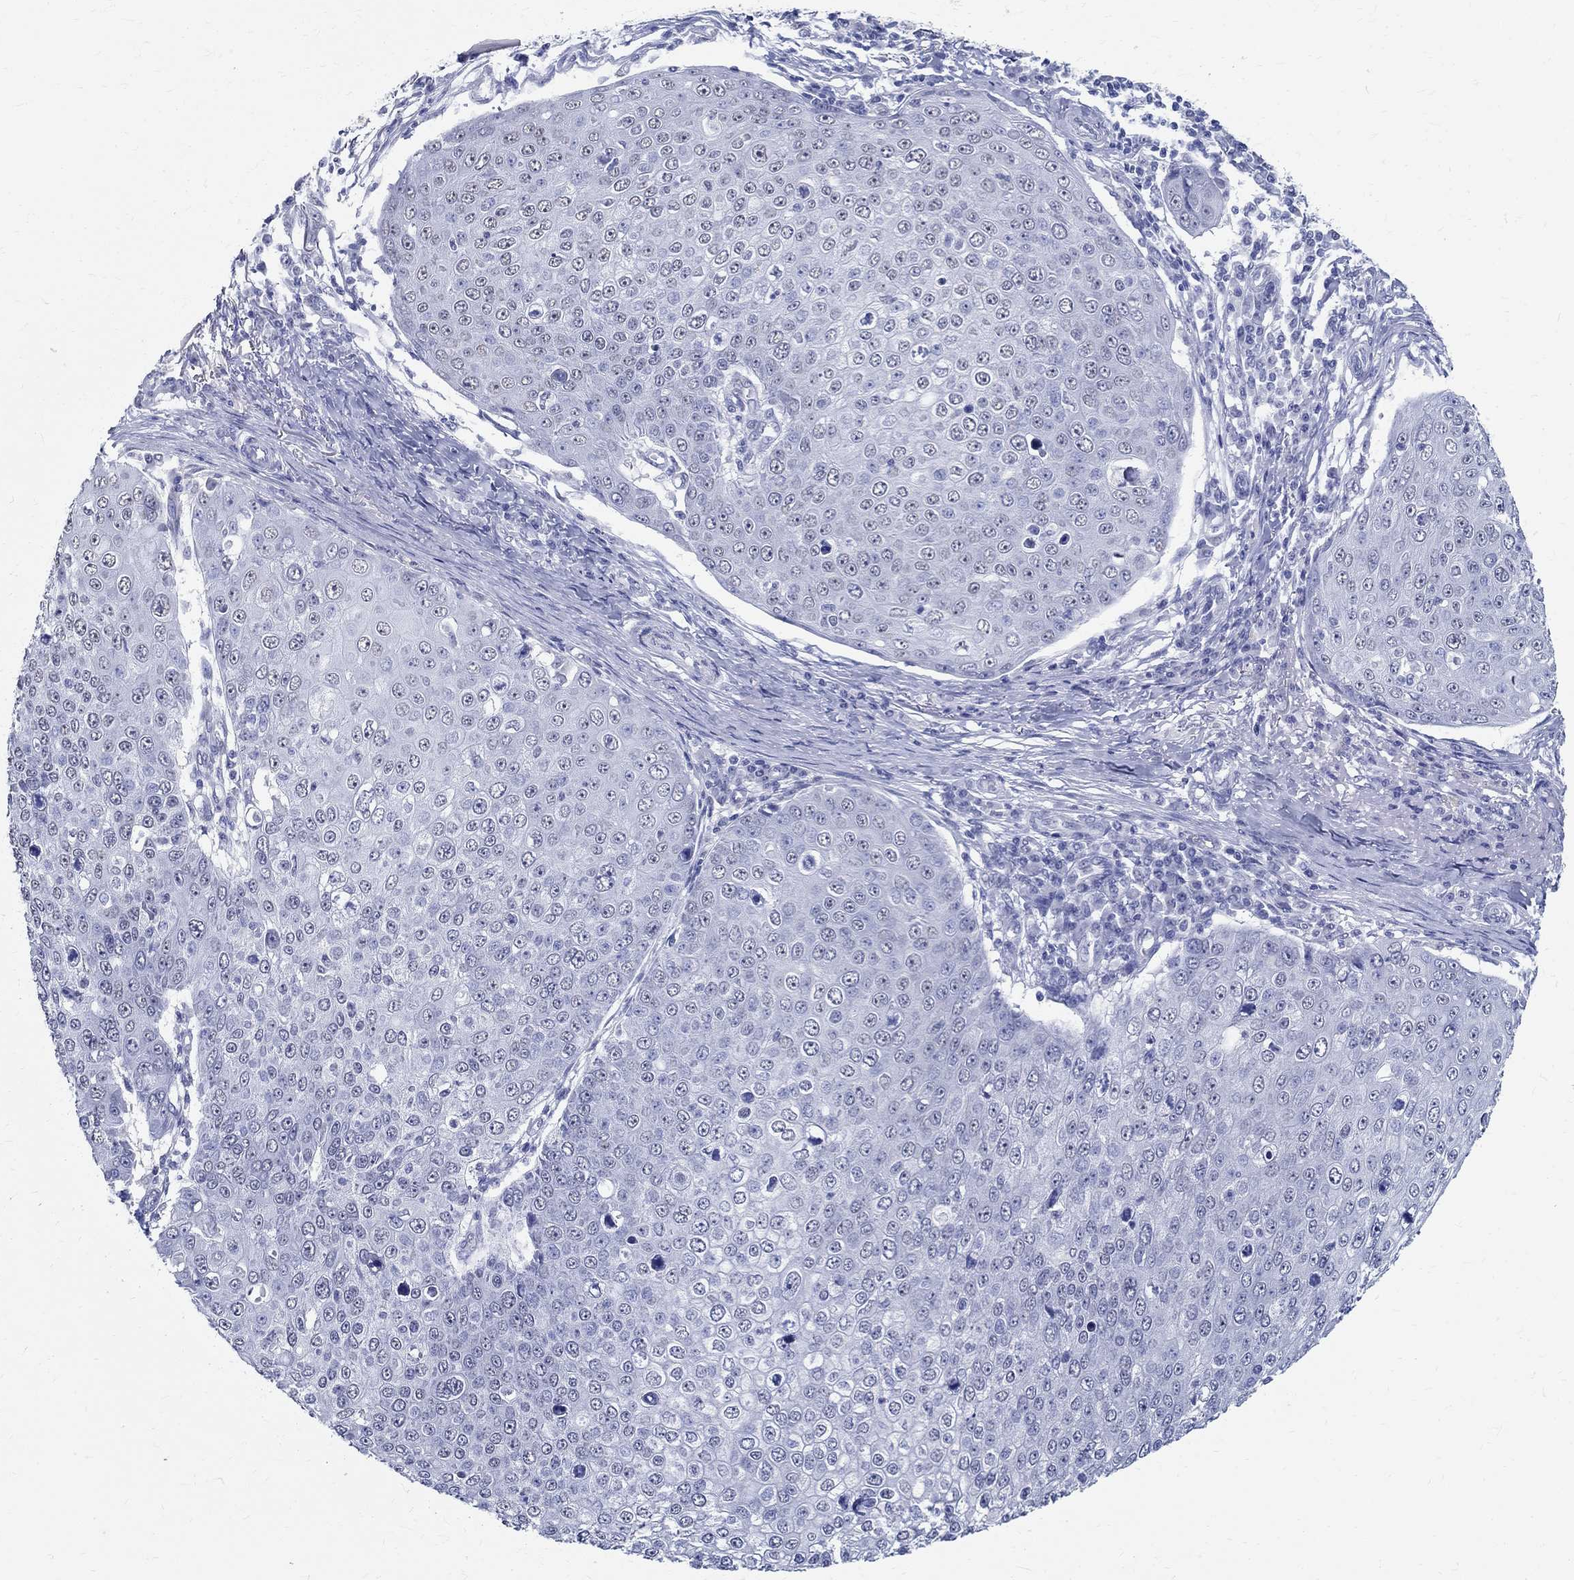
{"staining": {"intensity": "negative", "quantity": "none", "location": "none"}, "tissue": "skin cancer", "cell_type": "Tumor cells", "image_type": "cancer", "snomed": [{"axis": "morphology", "description": "Squamous cell carcinoma, NOS"}, {"axis": "topography", "description": "Skin"}], "caption": "This is an immunohistochemistry (IHC) photomicrograph of squamous cell carcinoma (skin). There is no expression in tumor cells.", "gene": "TSPAN16", "patient": {"sex": "male", "age": 71}}